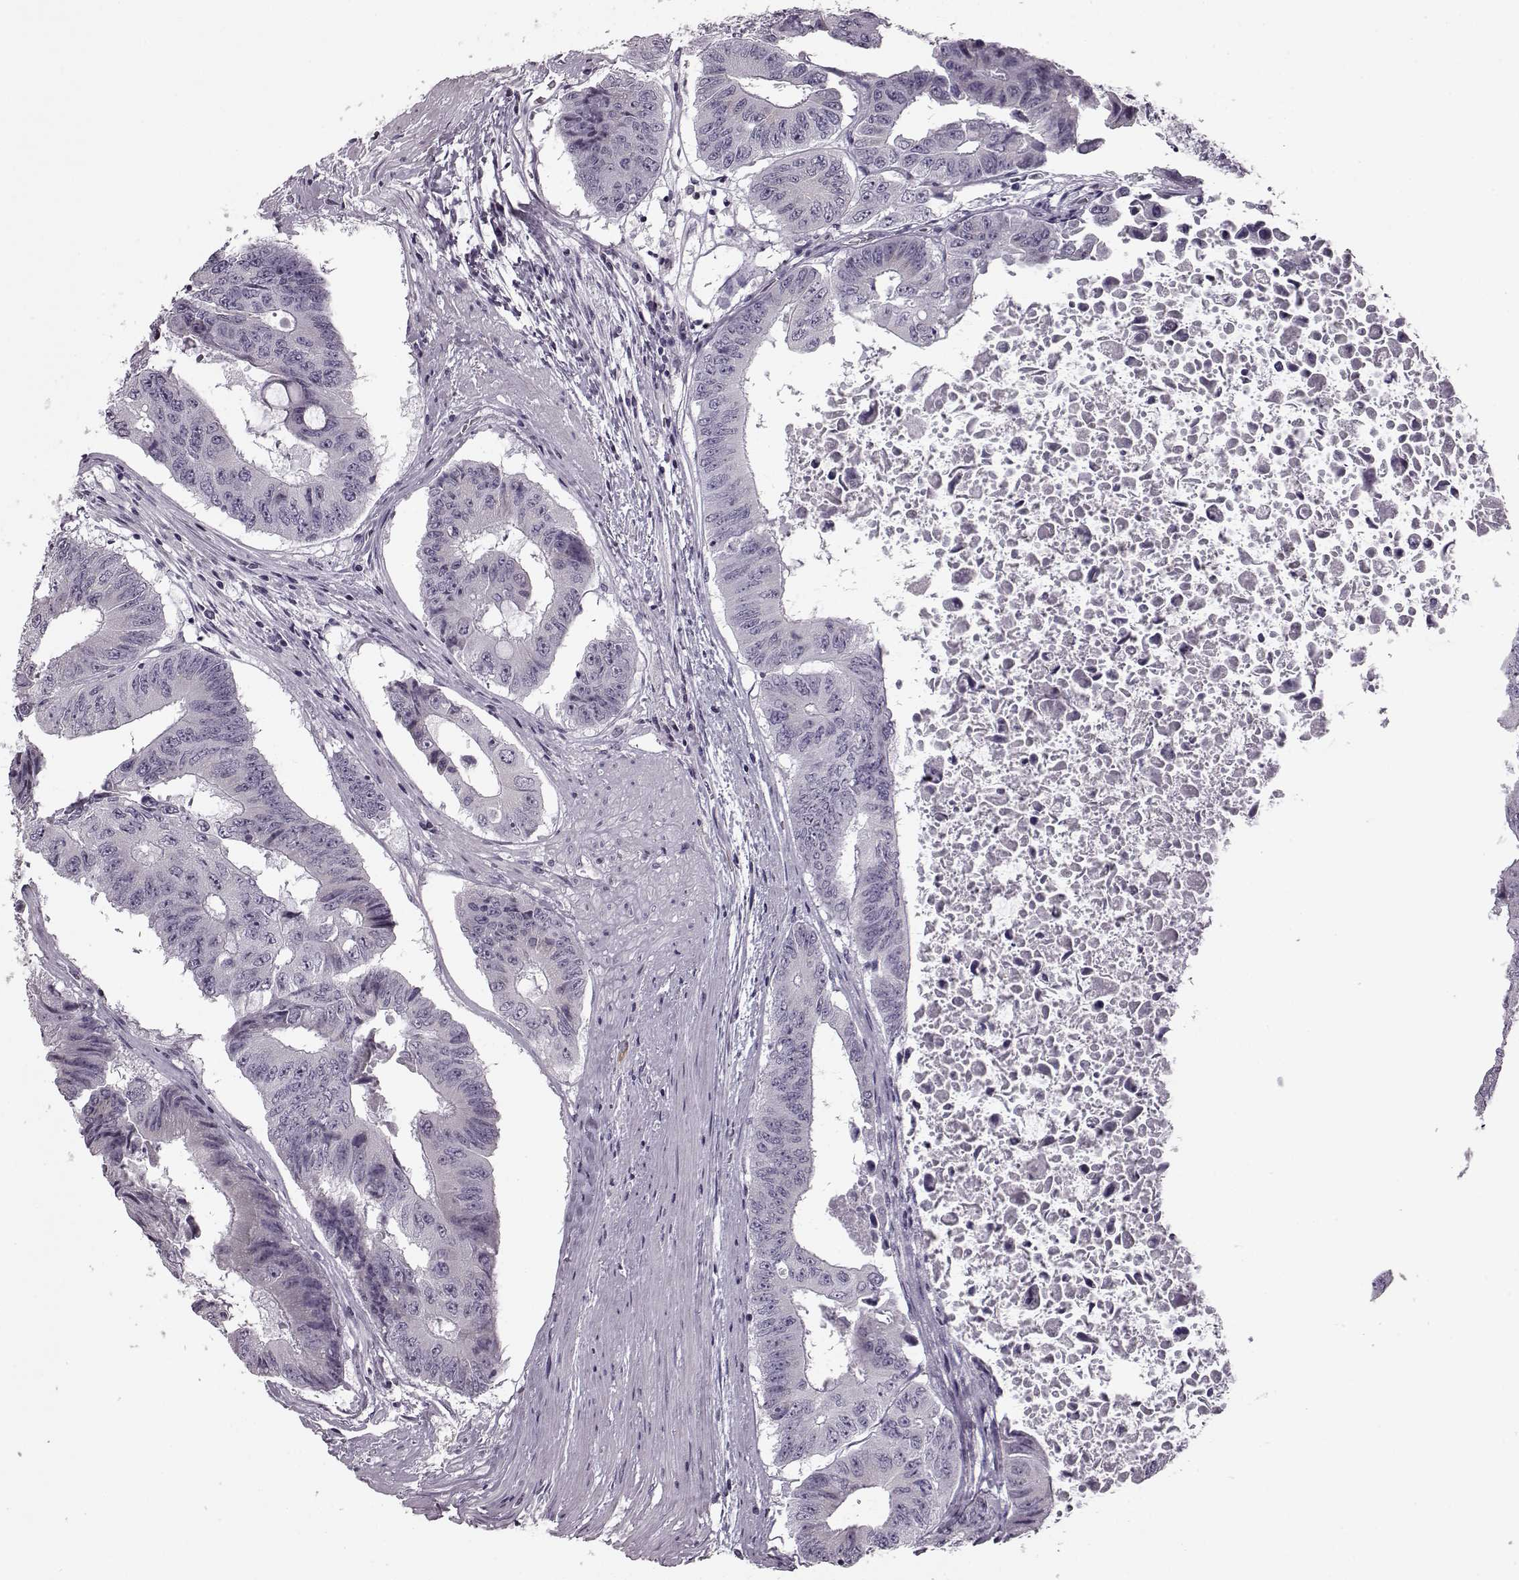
{"staining": {"intensity": "negative", "quantity": "none", "location": "none"}, "tissue": "colorectal cancer", "cell_type": "Tumor cells", "image_type": "cancer", "snomed": [{"axis": "morphology", "description": "Adenocarcinoma, NOS"}, {"axis": "topography", "description": "Rectum"}], "caption": "This histopathology image is of colorectal cancer stained with IHC to label a protein in brown with the nuclei are counter-stained blue. There is no staining in tumor cells.", "gene": "SEMG2", "patient": {"sex": "male", "age": 59}}